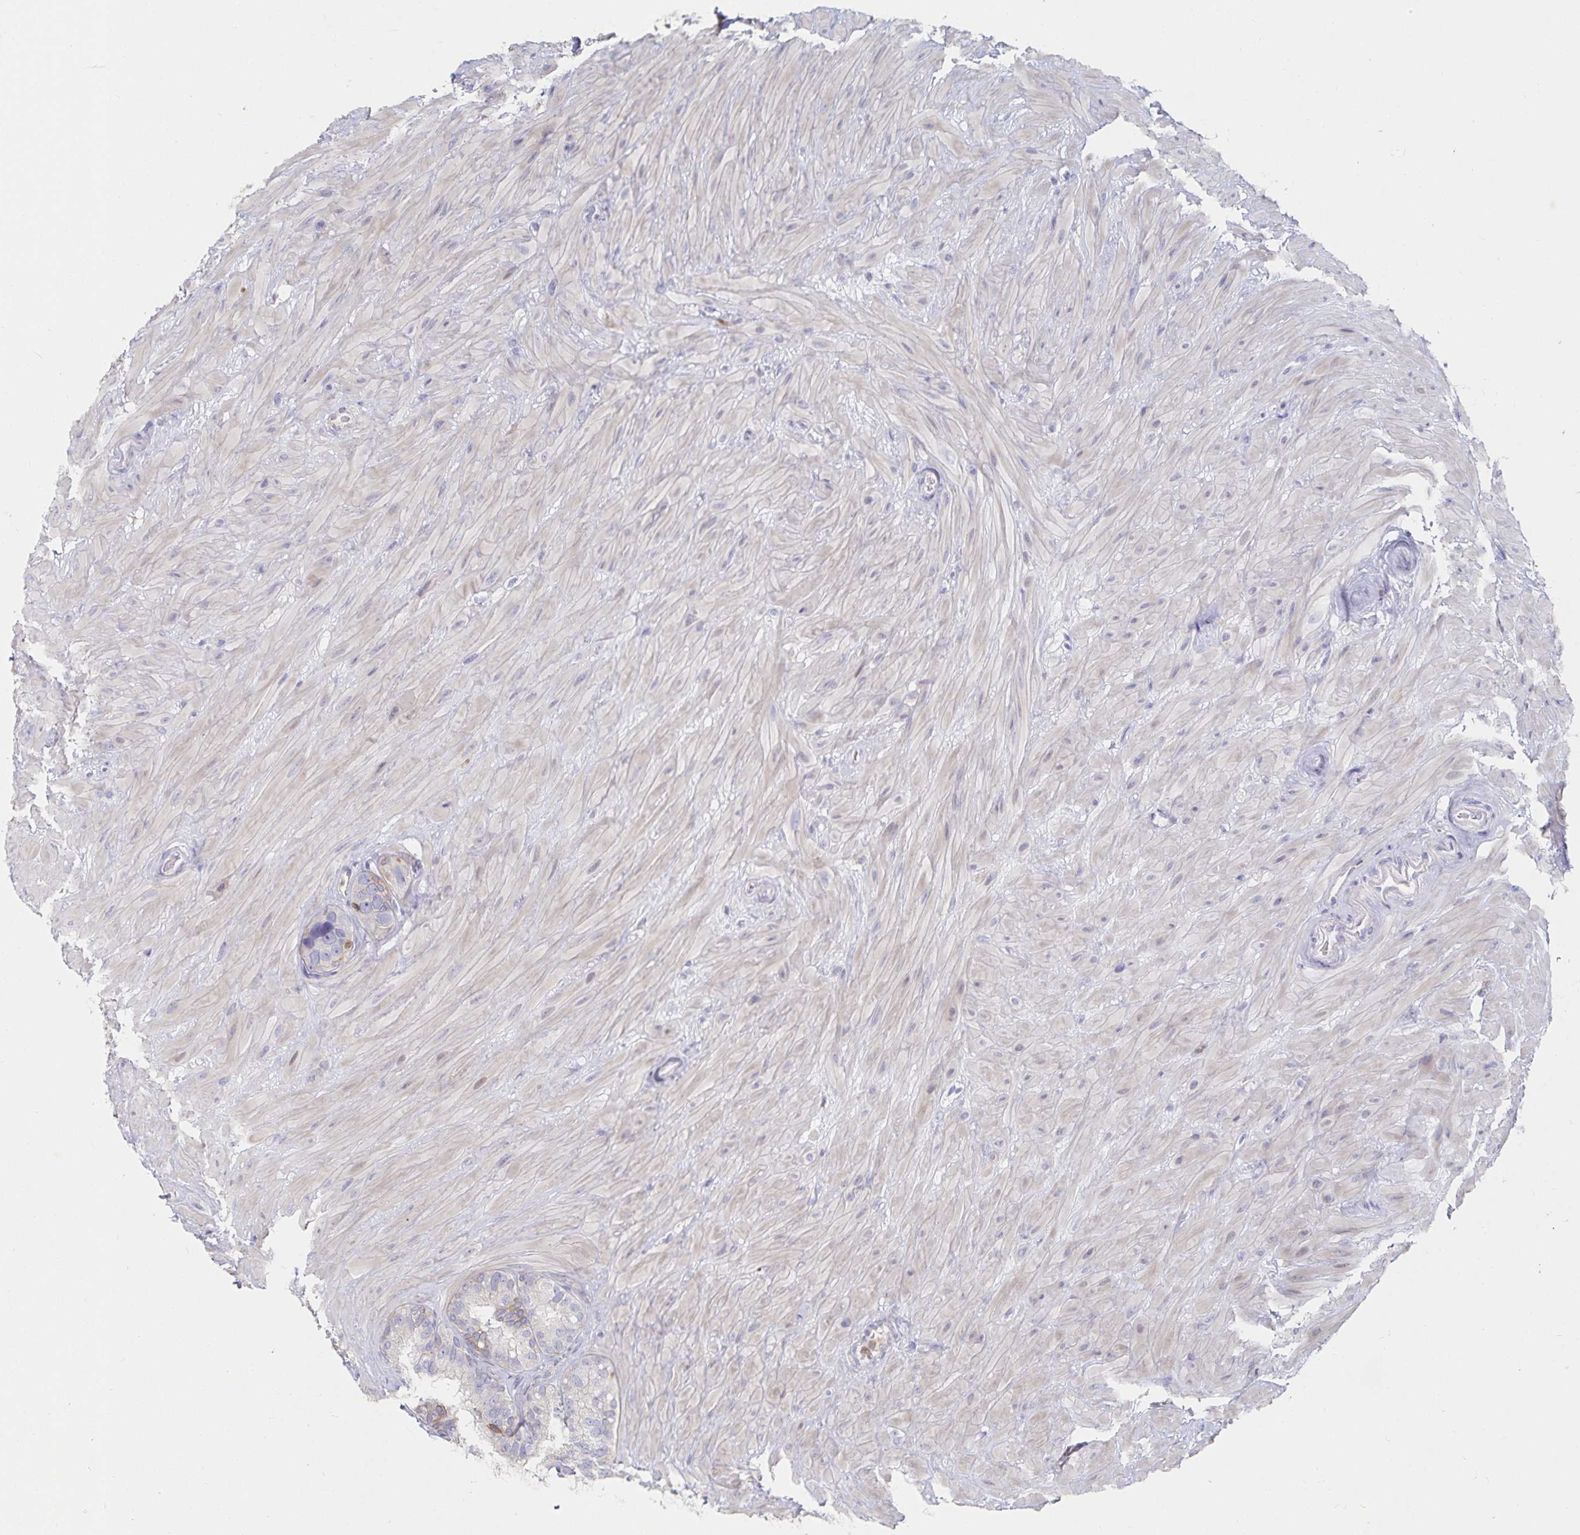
{"staining": {"intensity": "negative", "quantity": "none", "location": "none"}, "tissue": "seminal vesicle", "cell_type": "Glandular cells", "image_type": "normal", "snomed": [{"axis": "morphology", "description": "Normal tissue, NOS"}, {"axis": "topography", "description": "Seminal veicle"}], "caption": "Immunohistochemistry histopathology image of benign seminal vesicle: seminal vesicle stained with DAB (3,3'-diaminobenzidine) displays no significant protein staining in glandular cells. Brightfield microscopy of IHC stained with DAB (brown) and hematoxylin (blue), captured at high magnification.", "gene": "PIK3CD", "patient": {"sex": "male", "age": 60}}